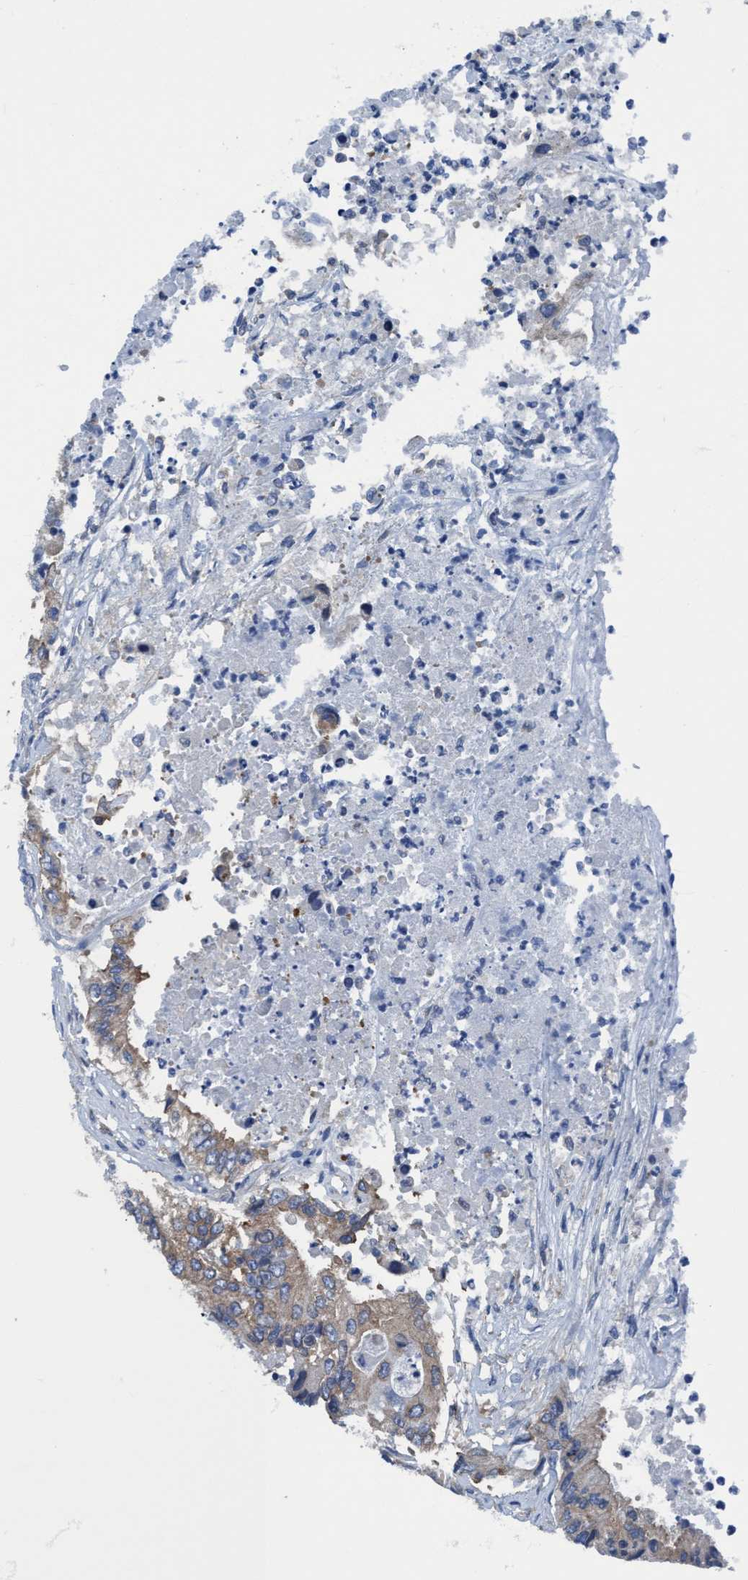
{"staining": {"intensity": "moderate", "quantity": ">75%", "location": "cytoplasmic/membranous"}, "tissue": "colorectal cancer", "cell_type": "Tumor cells", "image_type": "cancer", "snomed": [{"axis": "morphology", "description": "Adenocarcinoma, NOS"}, {"axis": "topography", "description": "Colon"}], "caption": "High-magnification brightfield microscopy of adenocarcinoma (colorectal) stained with DAB (brown) and counterstained with hematoxylin (blue). tumor cells exhibit moderate cytoplasmic/membranous expression is identified in approximately>75% of cells. The staining is performed using DAB (3,3'-diaminobenzidine) brown chromogen to label protein expression. The nuclei are counter-stained blue using hematoxylin.", "gene": "NMT1", "patient": {"sex": "female", "age": 77}}